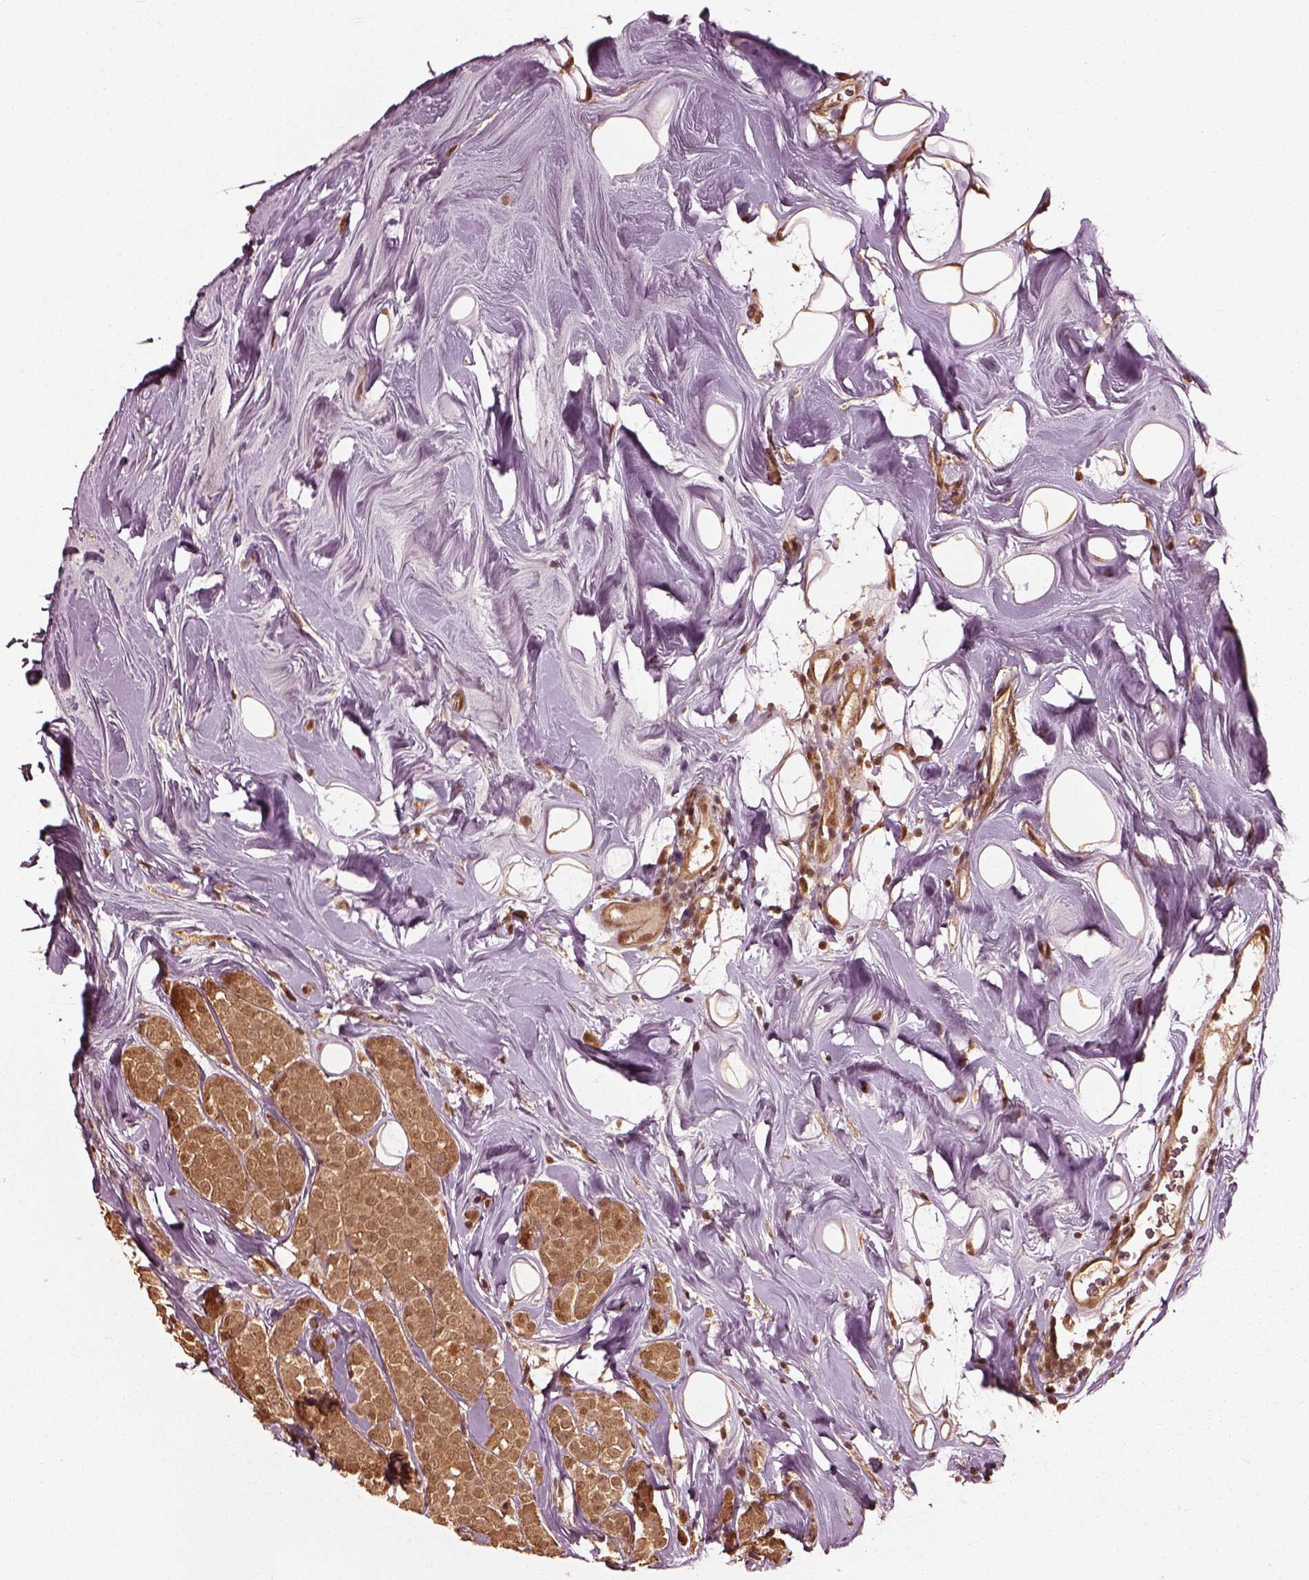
{"staining": {"intensity": "weak", "quantity": ">75%", "location": "cytoplasmic/membranous,nuclear"}, "tissue": "breast cancer", "cell_type": "Tumor cells", "image_type": "cancer", "snomed": [{"axis": "morphology", "description": "Lobular carcinoma"}, {"axis": "topography", "description": "Breast"}], "caption": "There is low levels of weak cytoplasmic/membranous and nuclear positivity in tumor cells of breast lobular carcinoma, as demonstrated by immunohistochemical staining (brown color).", "gene": "PSMC5", "patient": {"sex": "female", "age": 49}}